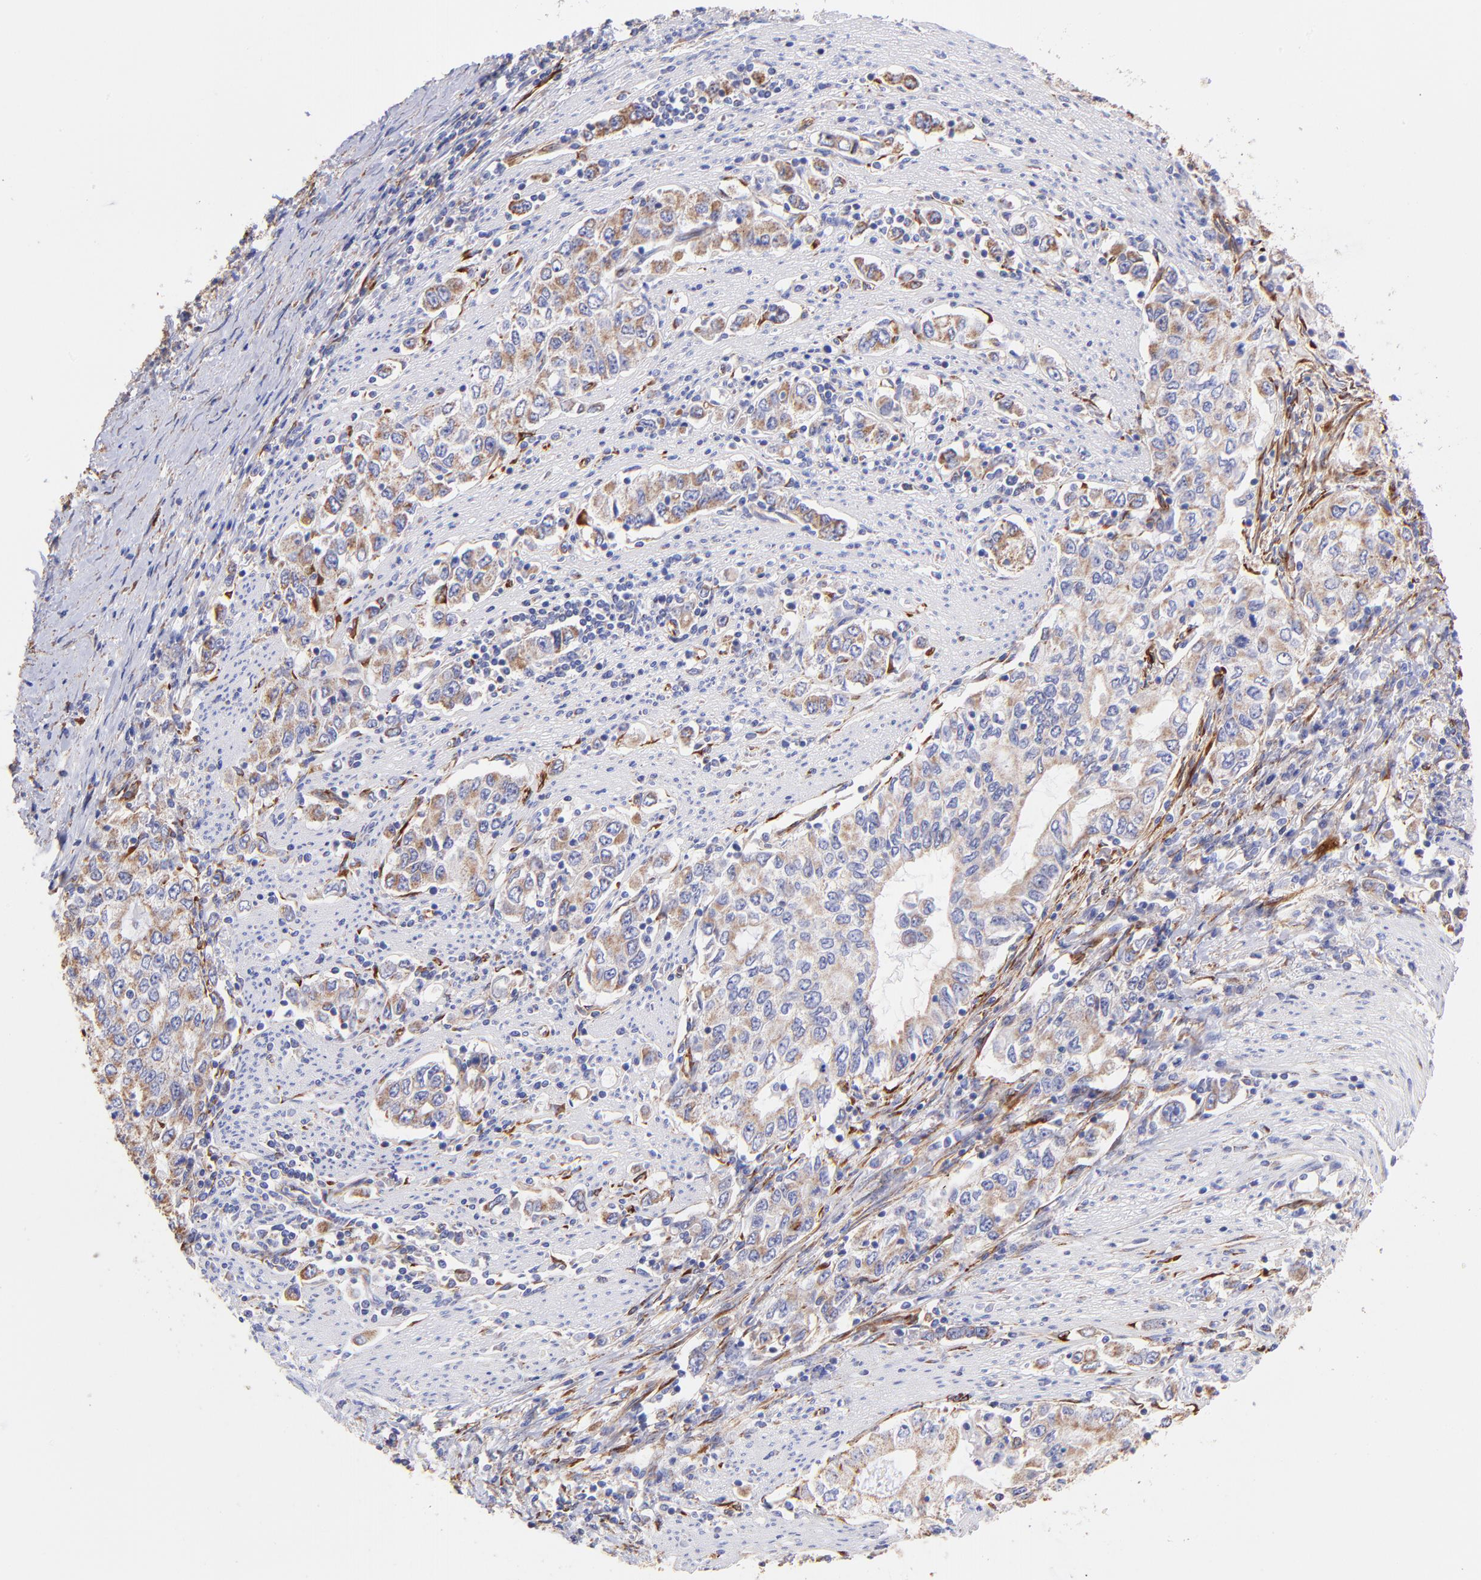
{"staining": {"intensity": "moderate", "quantity": ">75%", "location": "cytoplasmic/membranous"}, "tissue": "stomach cancer", "cell_type": "Tumor cells", "image_type": "cancer", "snomed": [{"axis": "morphology", "description": "Adenocarcinoma, NOS"}, {"axis": "topography", "description": "Stomach, lower"}], "caption": "A brown stain highlights moderate cytoplasmic/membranous staining of a protein in human stomach adenocarcinoma tumor cells.", "gene": "SPARC", "patient": {"sex": "female", "age": 72}}